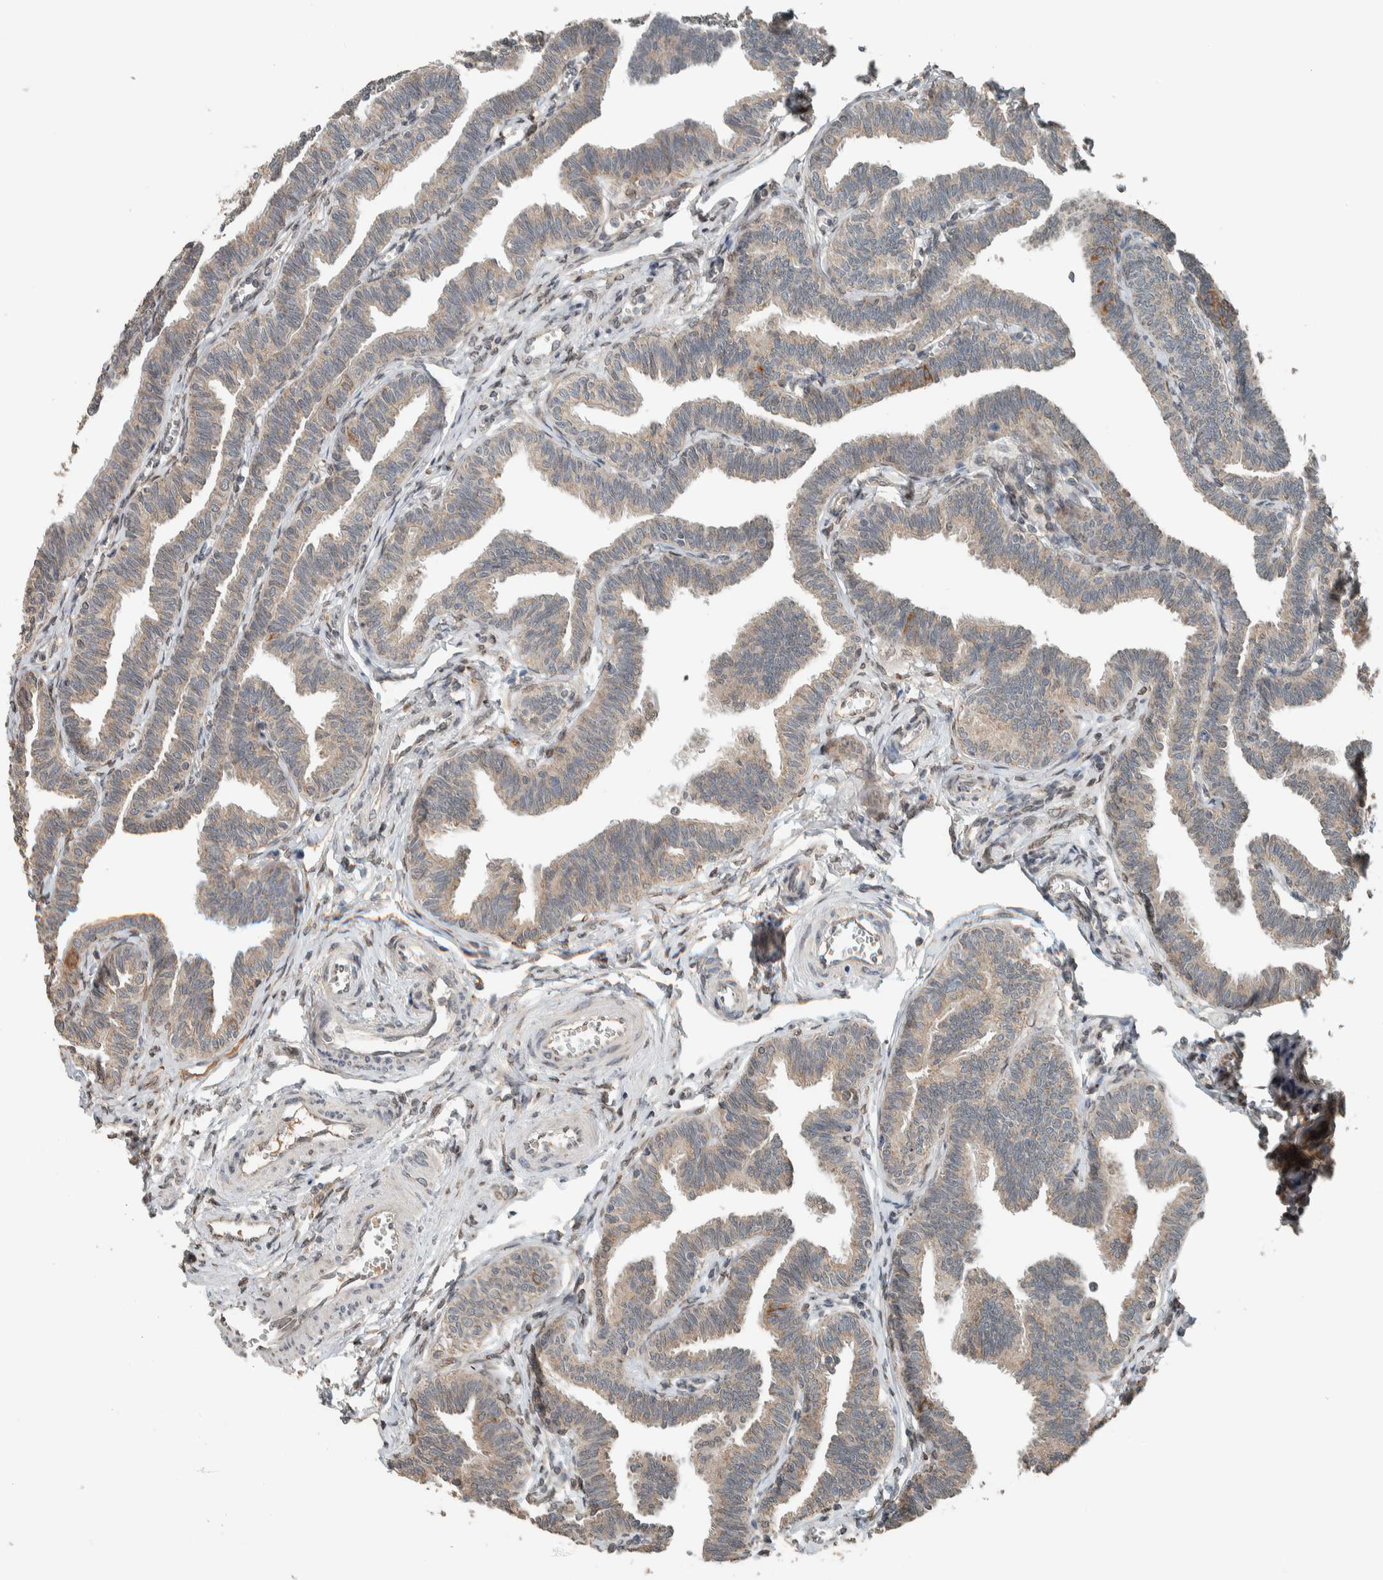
{"staining": {"intensity": "moderate", "quantity": "25%-75%", "location": "cytoplasmic/membranous"}, "tissue": "fallopian tube", "cell_type": "Glandular cells", "image_type": "normal", "snomed": [{"axis": "morphology", "description": "Normal tissue, NOS"}, {"axis": "topography", "description": "Fallopian tube"}, {"axis": "topography", "description": "Ovary"}], "caption": "Moderate cytoplasmic/membranous expression is identified in approximately 25%-75% of glandular cells in normal fallopian tube. (DAB (3,3'-diaminobenzidine) = brown stain, brightfield microscopy at high magnification).", "gene": "NBR1", "patient": {"sex": "female", "age": 23}}